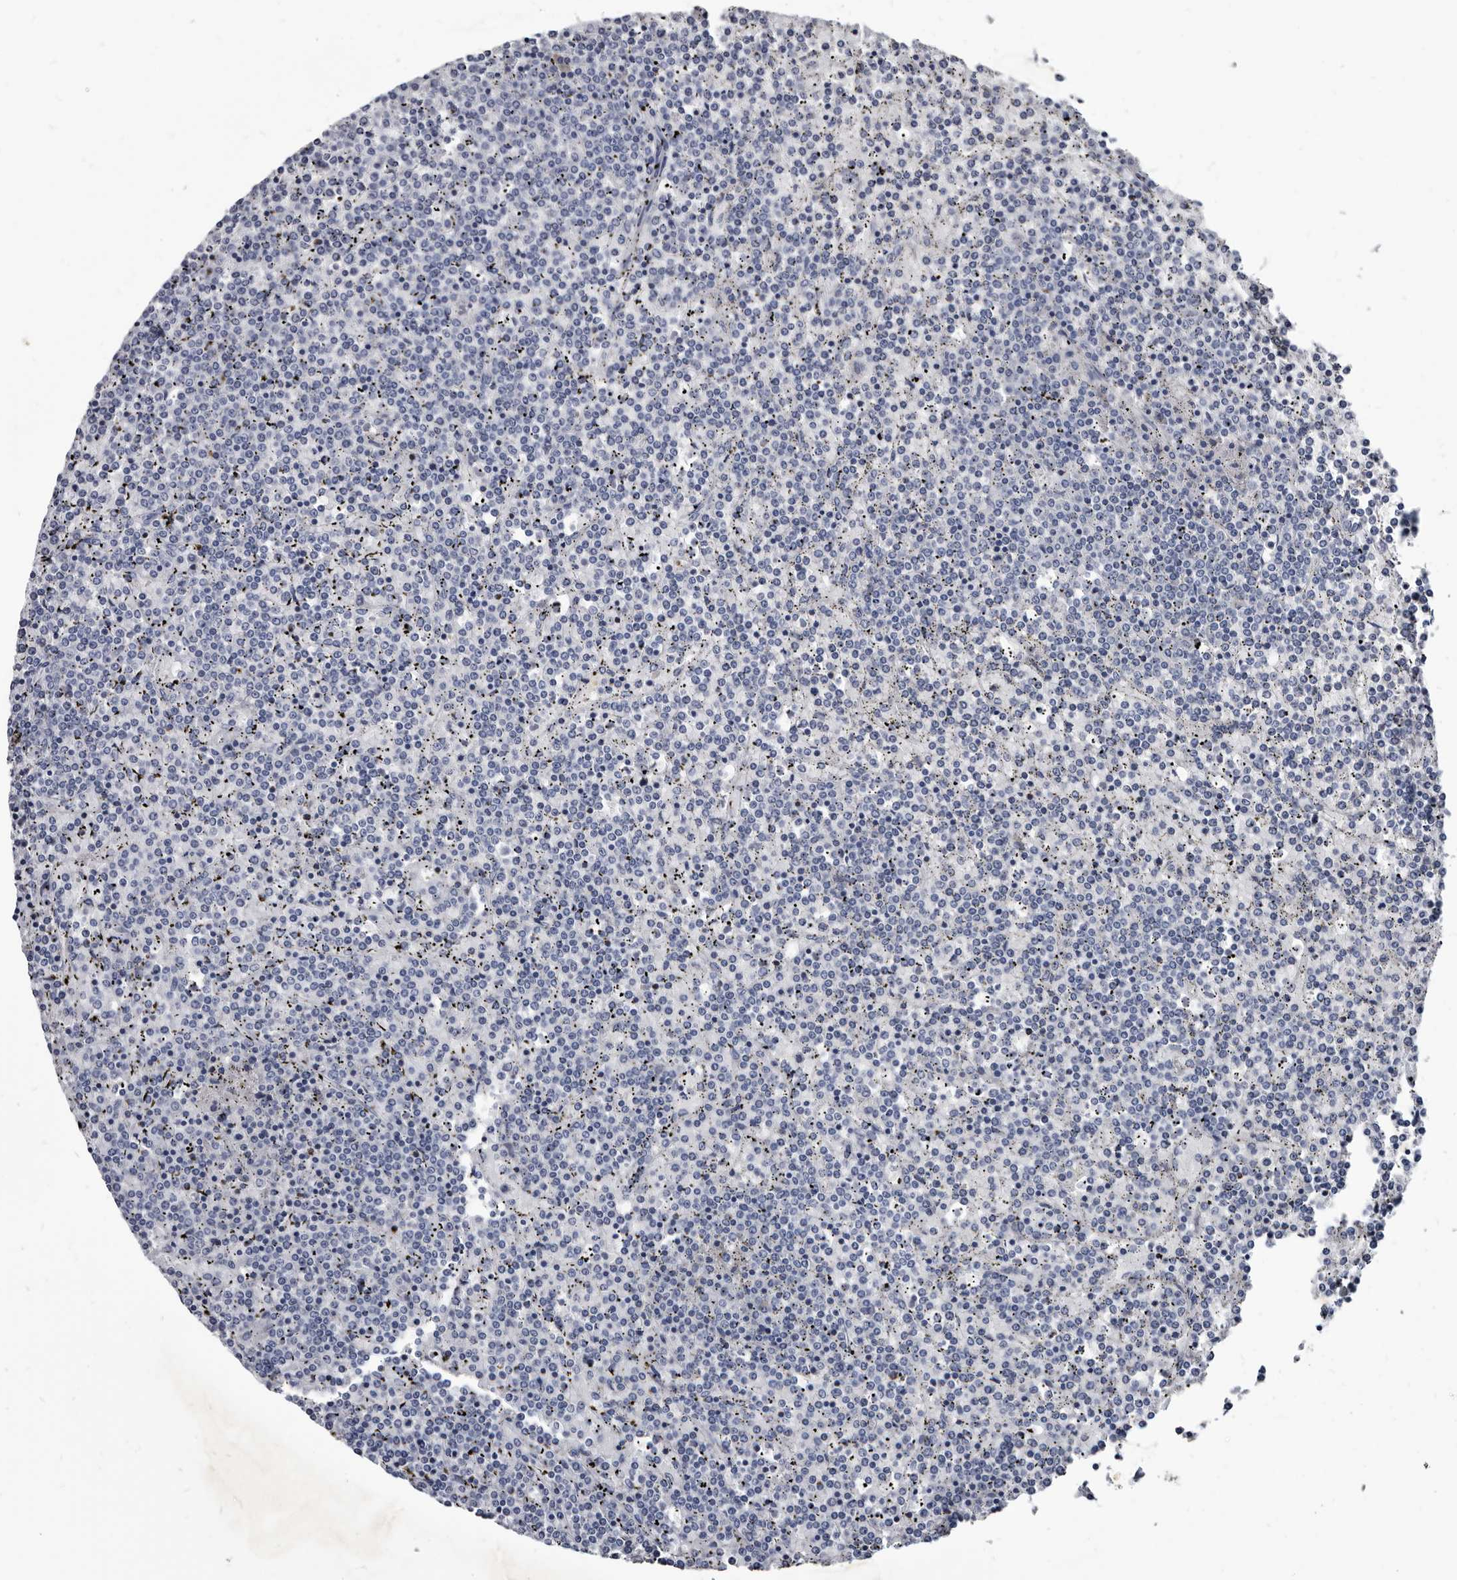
{"staining": {"intensity": "negative", "quantity": "none", "location": "none"}, "tissue": "lymphoma", "cell_type": "Tumor cells", "image_type": "cancer", "snomed": [{"axis": "morphology", "description": "Malignant lymphoma, non-Hodgkin's type, Low grade"}, {"axis": "topography", "description": "Spleen"}], "caption": "Histopathology image shows no protein staining in tumor cells of low-grade malignant lymphoma, non-Hodgkin's type tissue.", "gene": "PRSS8", "patient": {"sex": "female", "age": 19}}